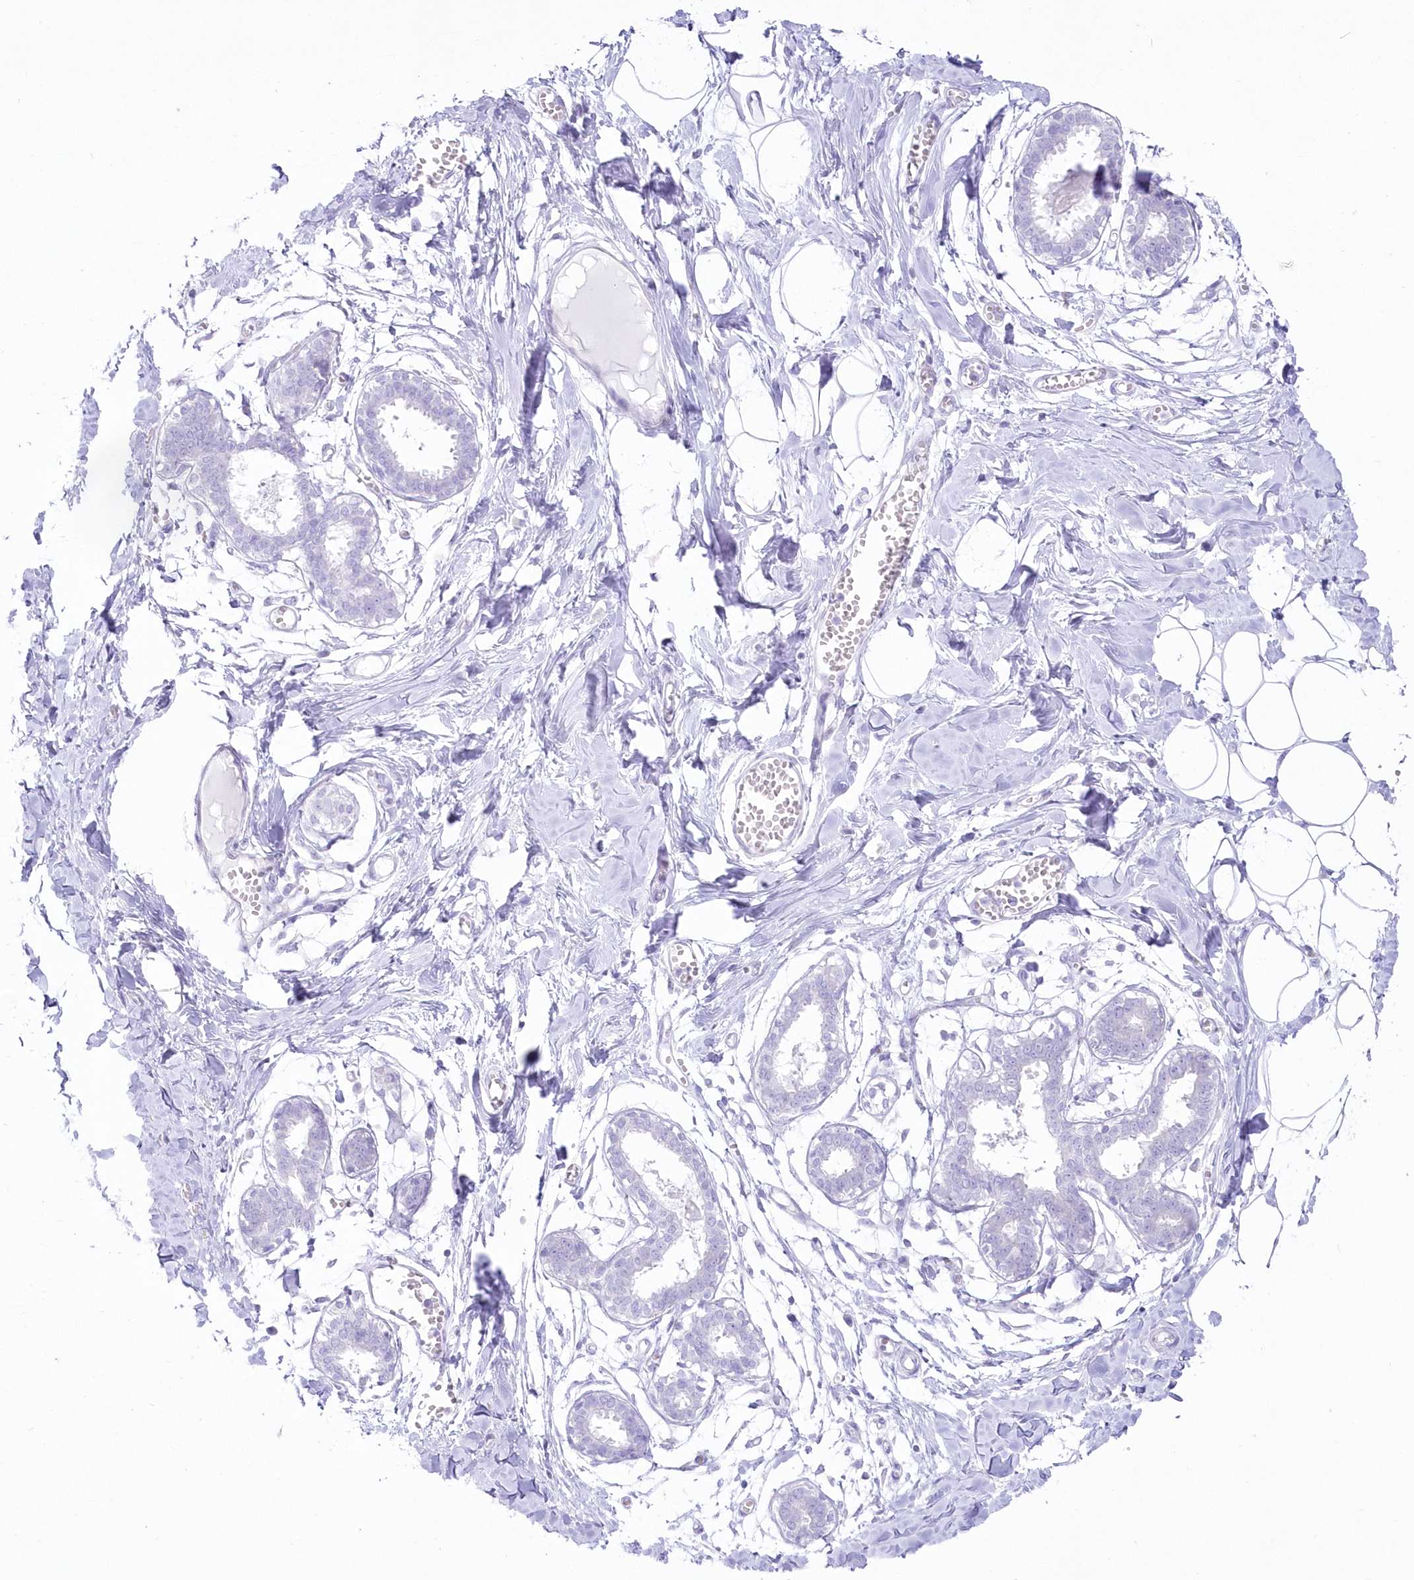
{"staining": {"intensity": "negative", "quantity": "none", "location": "none"}, "tissue": "breast", "cell_type": "Adipocytes", "image_type": "normal", "snomed": [{"axis": "morphology", "description": "Normal tissue, NOS"}, {"axis": "topography", "description": "Breast"}], "caption": "Immunohistochemistry of benign human breast reveals no staining in adipocytes. Nuclei are stained in blue.", "gene": "ZNF843", "patient": {"sex": "female", "age": 27}}